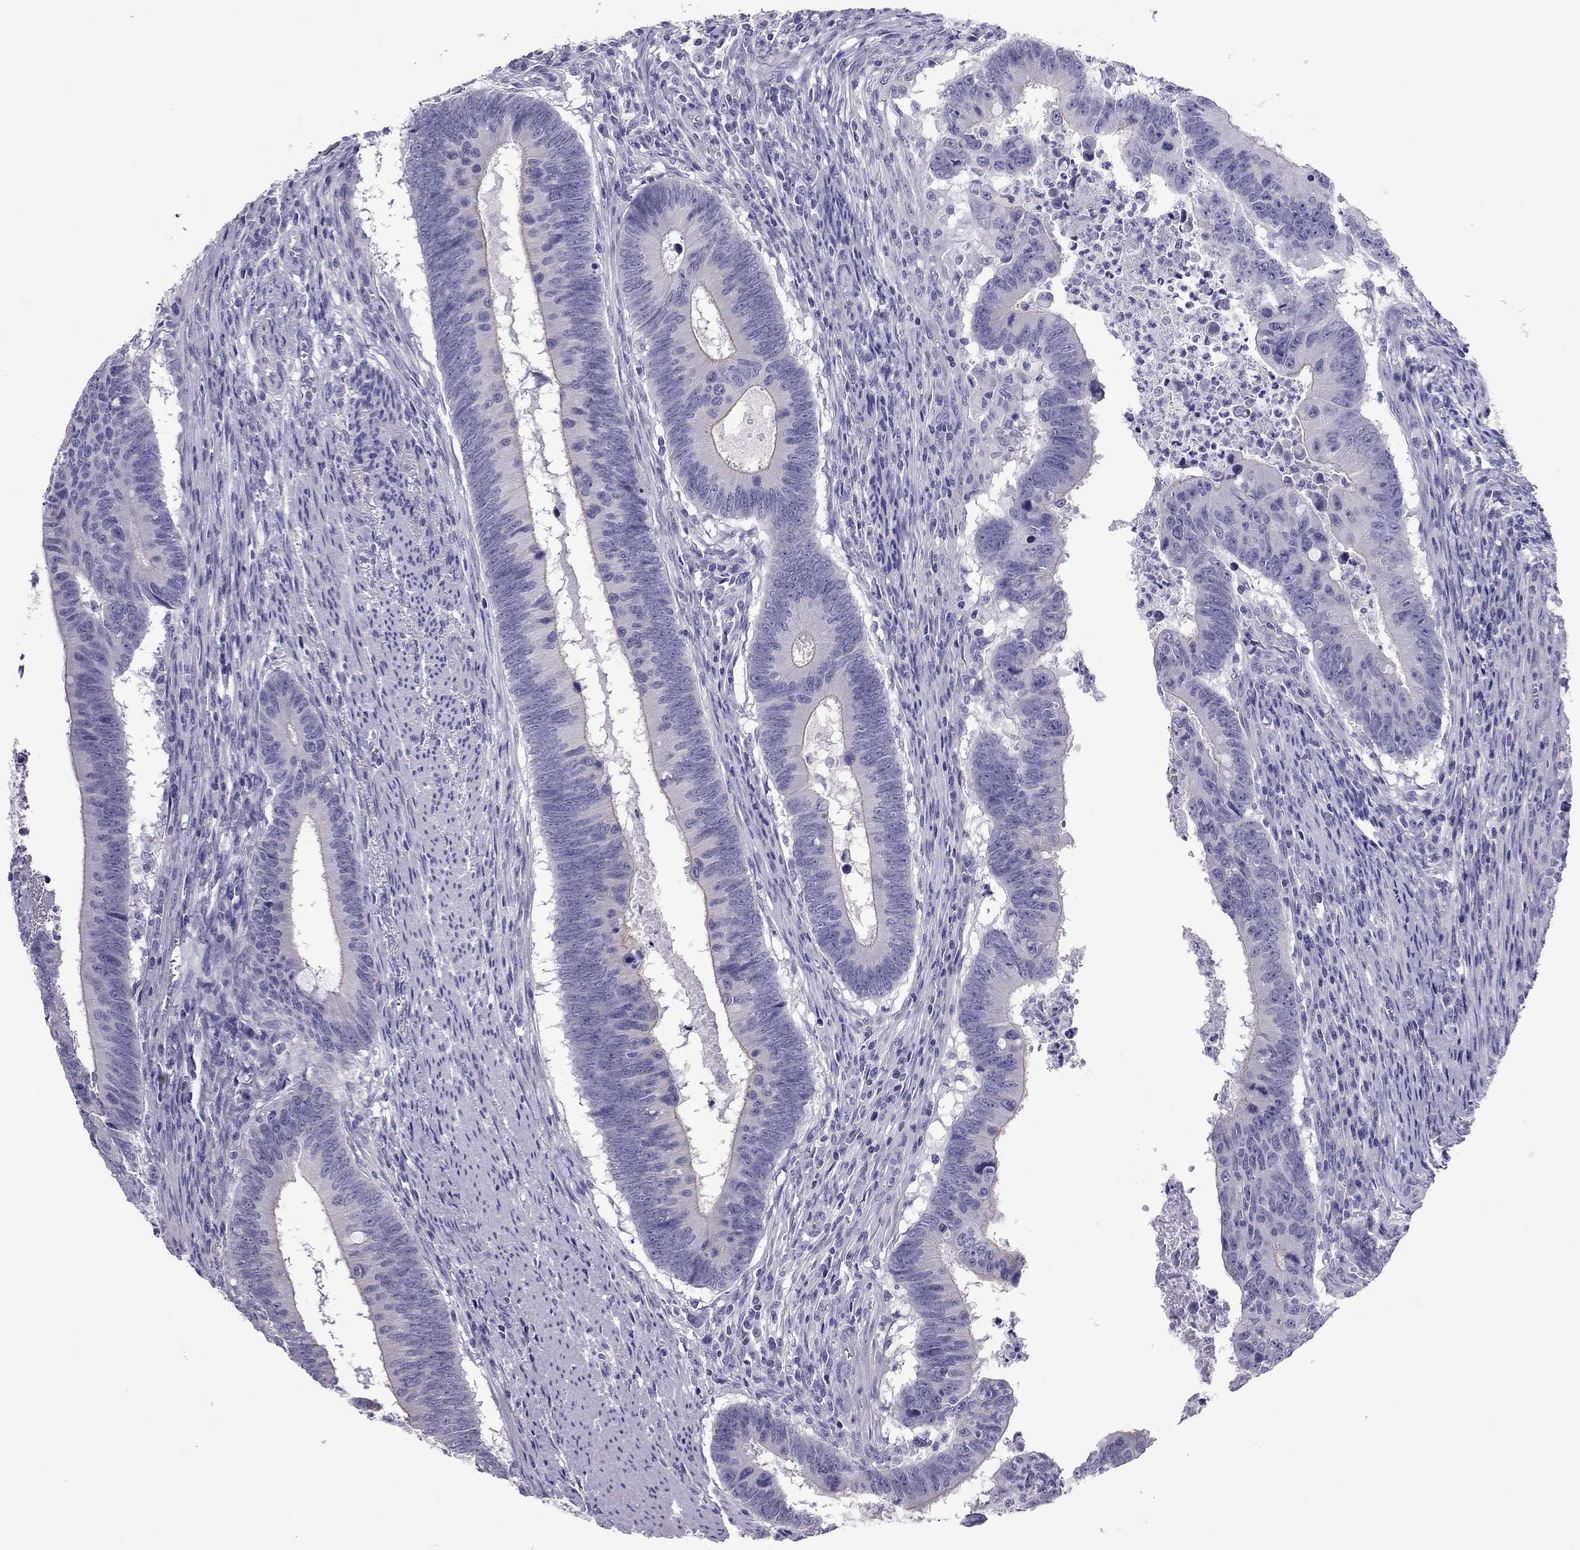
{"staining": {"intensity": "negative", "quantity": "none", "location": "none"}, "tissue": "colorectal cancer", "cell_type": "Tumor cells", "image_type": "cancer", "snomed": [{"axis": "morphology", "description": "Adenocarcinoma, NOS"}, {"axis": "topography", "description": "Colon"}], "caption": "Immunohistochemical staining of adenocarcinoma (colorectal) exhibits no significant expression in tumor cells. (DAB (3,3'-diaminobenzidine) immunohistochemistry (IHC) with hematoxylin counter stain).", "gene": "PDE6A", "patient": {"sex": "female", "age": 87}}